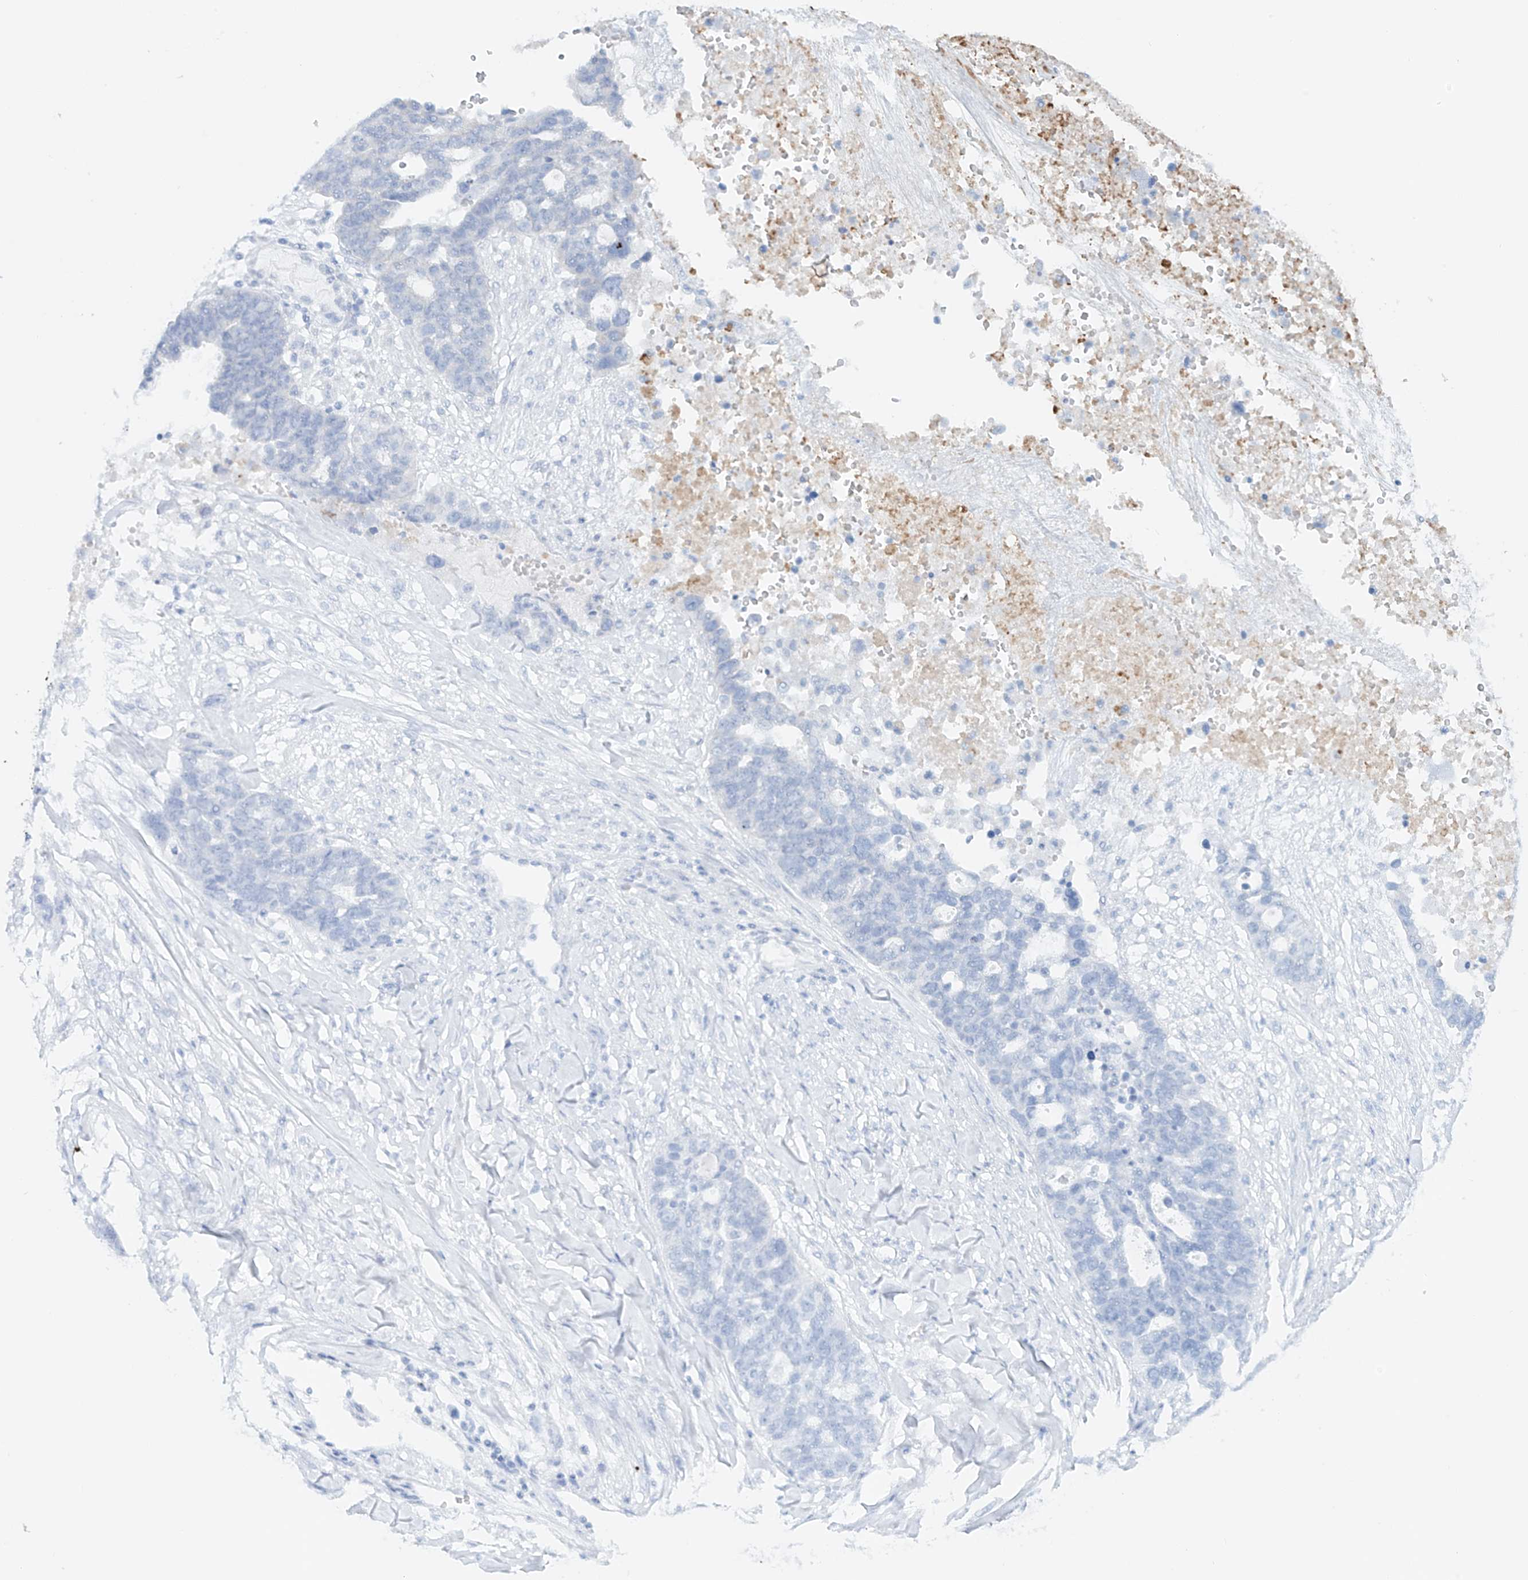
{"staining": {"intensity": "negative", "quantity": "none", "location": "none"}, "tissue": "ovarian cancer", "cell_type": "Tumor cells", "image_type": "cancer", "snomed": [{"axis": "morphology", "description": "Cystadenocarcinoma, serous, NOS"}, {"axis": "topography", "description": "Ovary"}], "caption": "There is no significant expression in tumor cells of ovarian cancer (serous cystadenocarcinoma).", "gene": "TJAP1", "patient": {"sex": "female", "age": 59}}